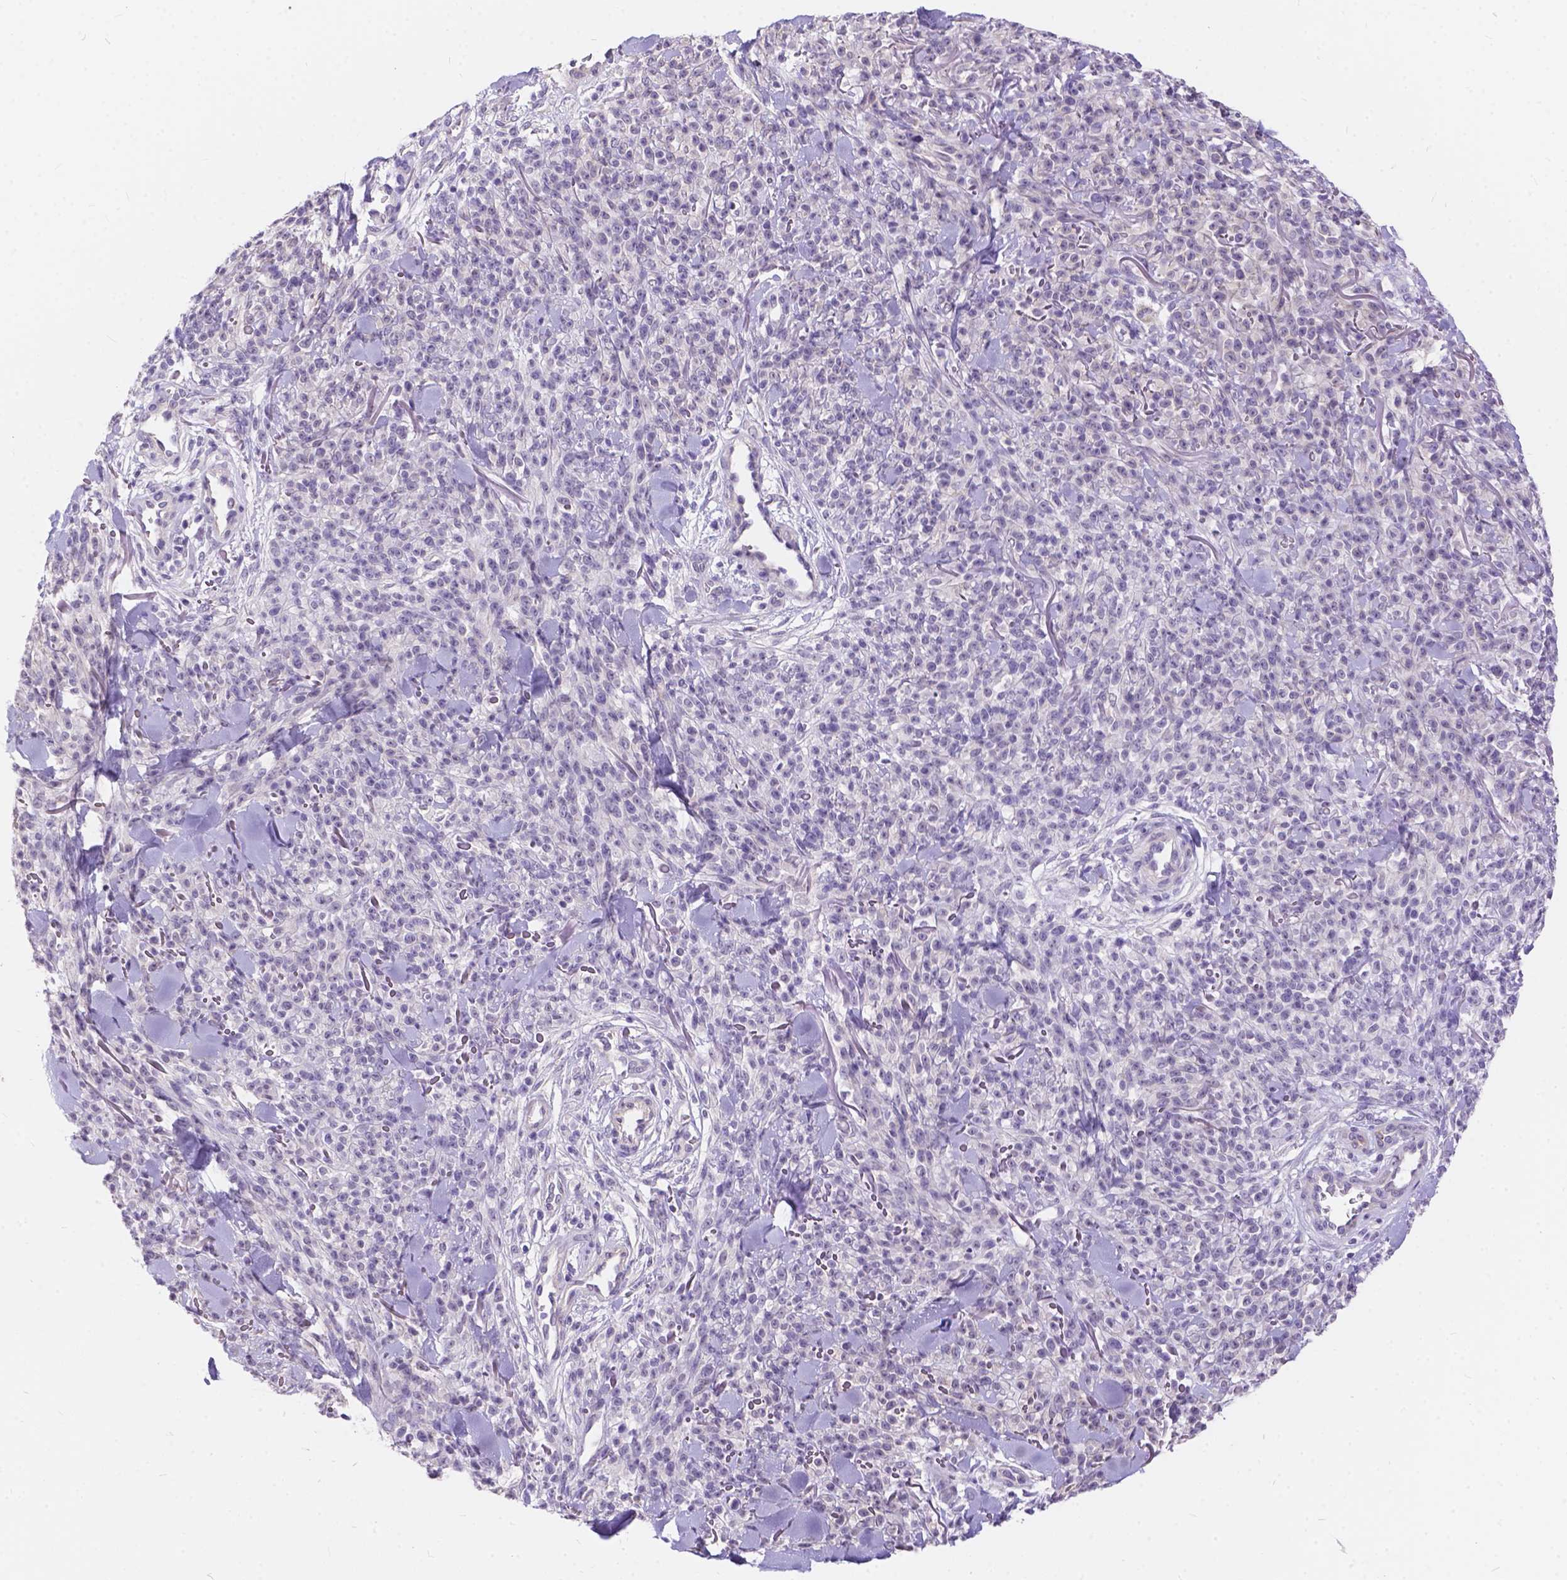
{"staining": {"intensity": "negative", "quantity": "none", "location": "none"}, "tissue": "melanoma", "cell_type": "Tumor cells", "image_type": "cancer", "snomed": [{"axis": "morphology", "description": "Malignant melanoma, NOS"}, {"axis": "topography", "description": "Skin"}, {"axis": "topography", "description": "Skin of trunk"}], "caption": "High magnification brightfield microscopy of melanoma stained with DAB (3,3'-diaminobenzidine) (brown) and counterstained with hematoxylin (blue): tumor cells show no significant positivity.", "gene": "DLEC1", "patient": {"sex": "male", "age": 74}}